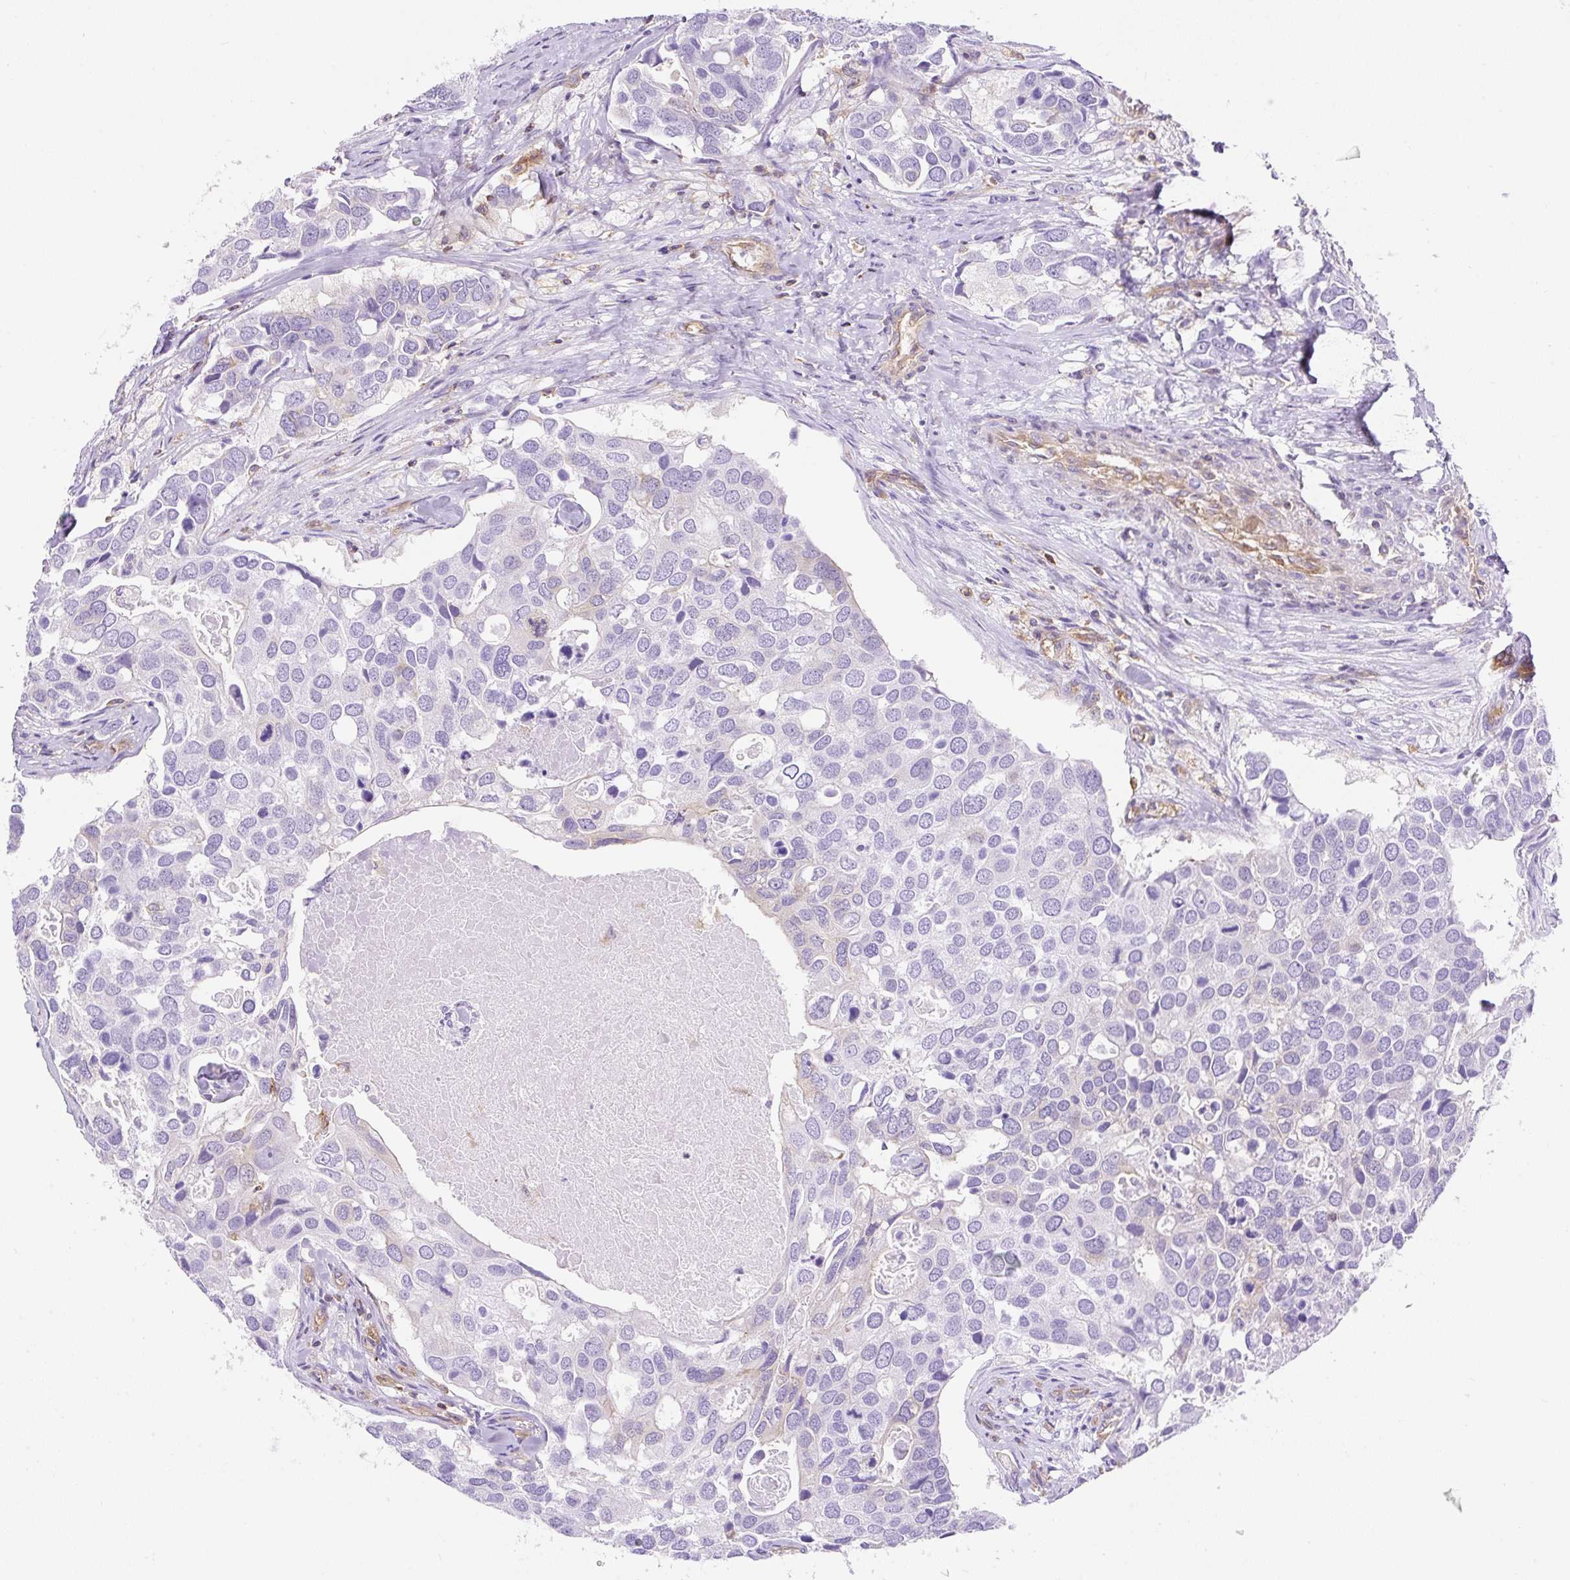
{"staining": {"intensity": "negative", "quantity": "none", "location": "none"}, "tissue": "breast cancer", "cell_type": "Tumor cells", "image_type": "cancer", "snomed": [{"axis": "morphology", "description": "Duct carcinoma"}, {"axis": "topography", "description": "Breast"}], "caption": "High power microscopy image of an immunohistochemistry image of invasive ductal carcinoma (breast), revealing no significant staining in tumor cells. Brightfield microscopy of immunohistochemistry stained with DAB (brown) and hematoxylin (blue), captured at high magnification.", "gene": "DNM2", "patient": {"sex": "female", "age": 83}}